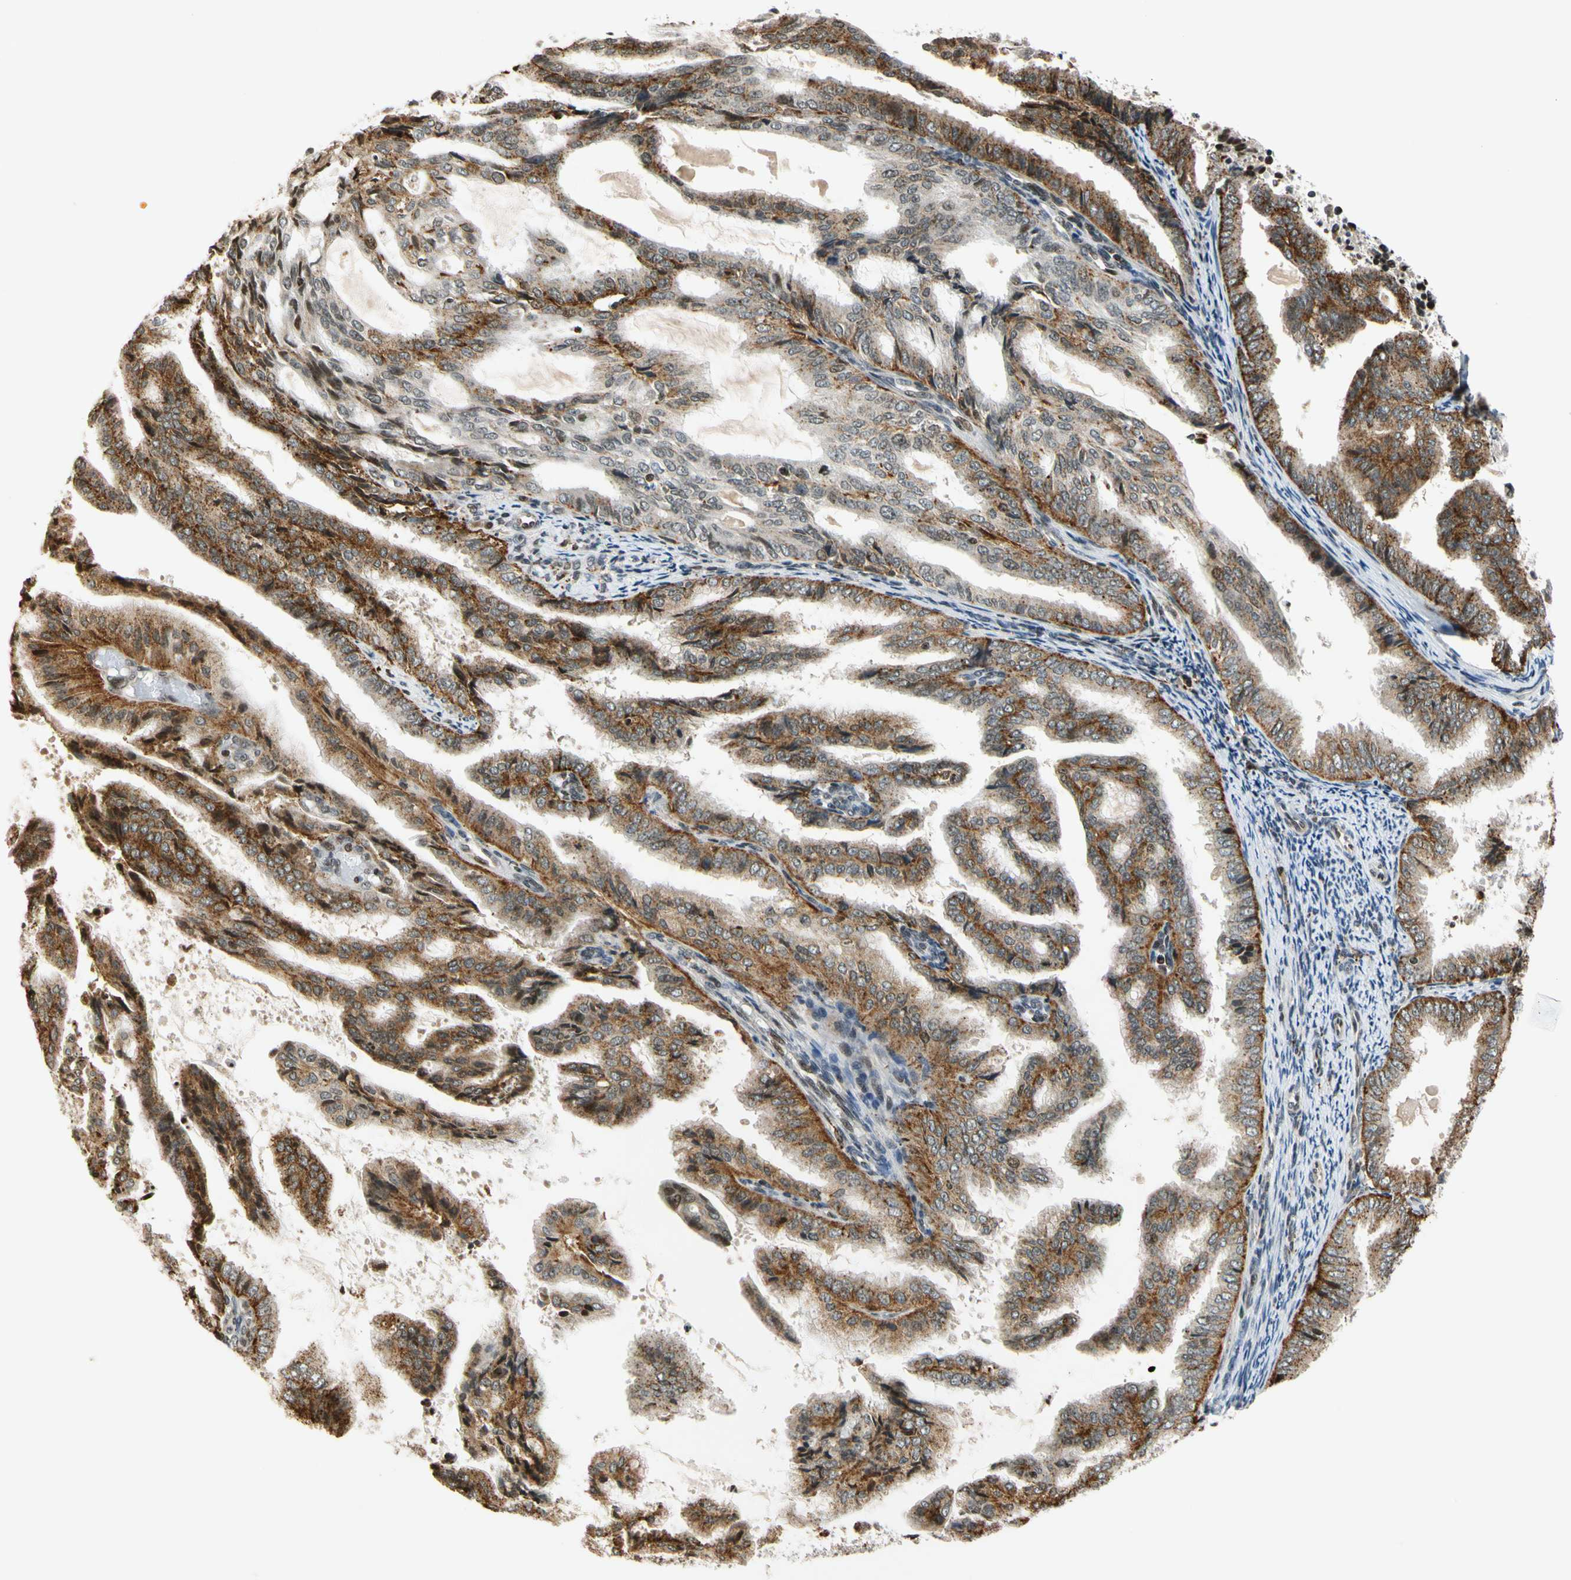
{"staining": {"intensity": "moderate", "quantity": ">75%", "location": "cytoplasmic/membranous"}, "tissue": "endometrial cancer", "cell_type": "Tumor cells", "image_type": "cancer", "snomed": [{"axis": "morphology", "description": "Adenocarcinoma, NOS"}, {"axis": "topography", "description": "Endometrium"}], "caption": "Protein expression analysis of human endometrial adenocarcinoma reveals moderate cytoplasmic/membranous expression in about >75% of tumor cells. Nuclei are stained in blue.", "gene": "CDK7", "patient": {"sex": "female", "age": 58}}